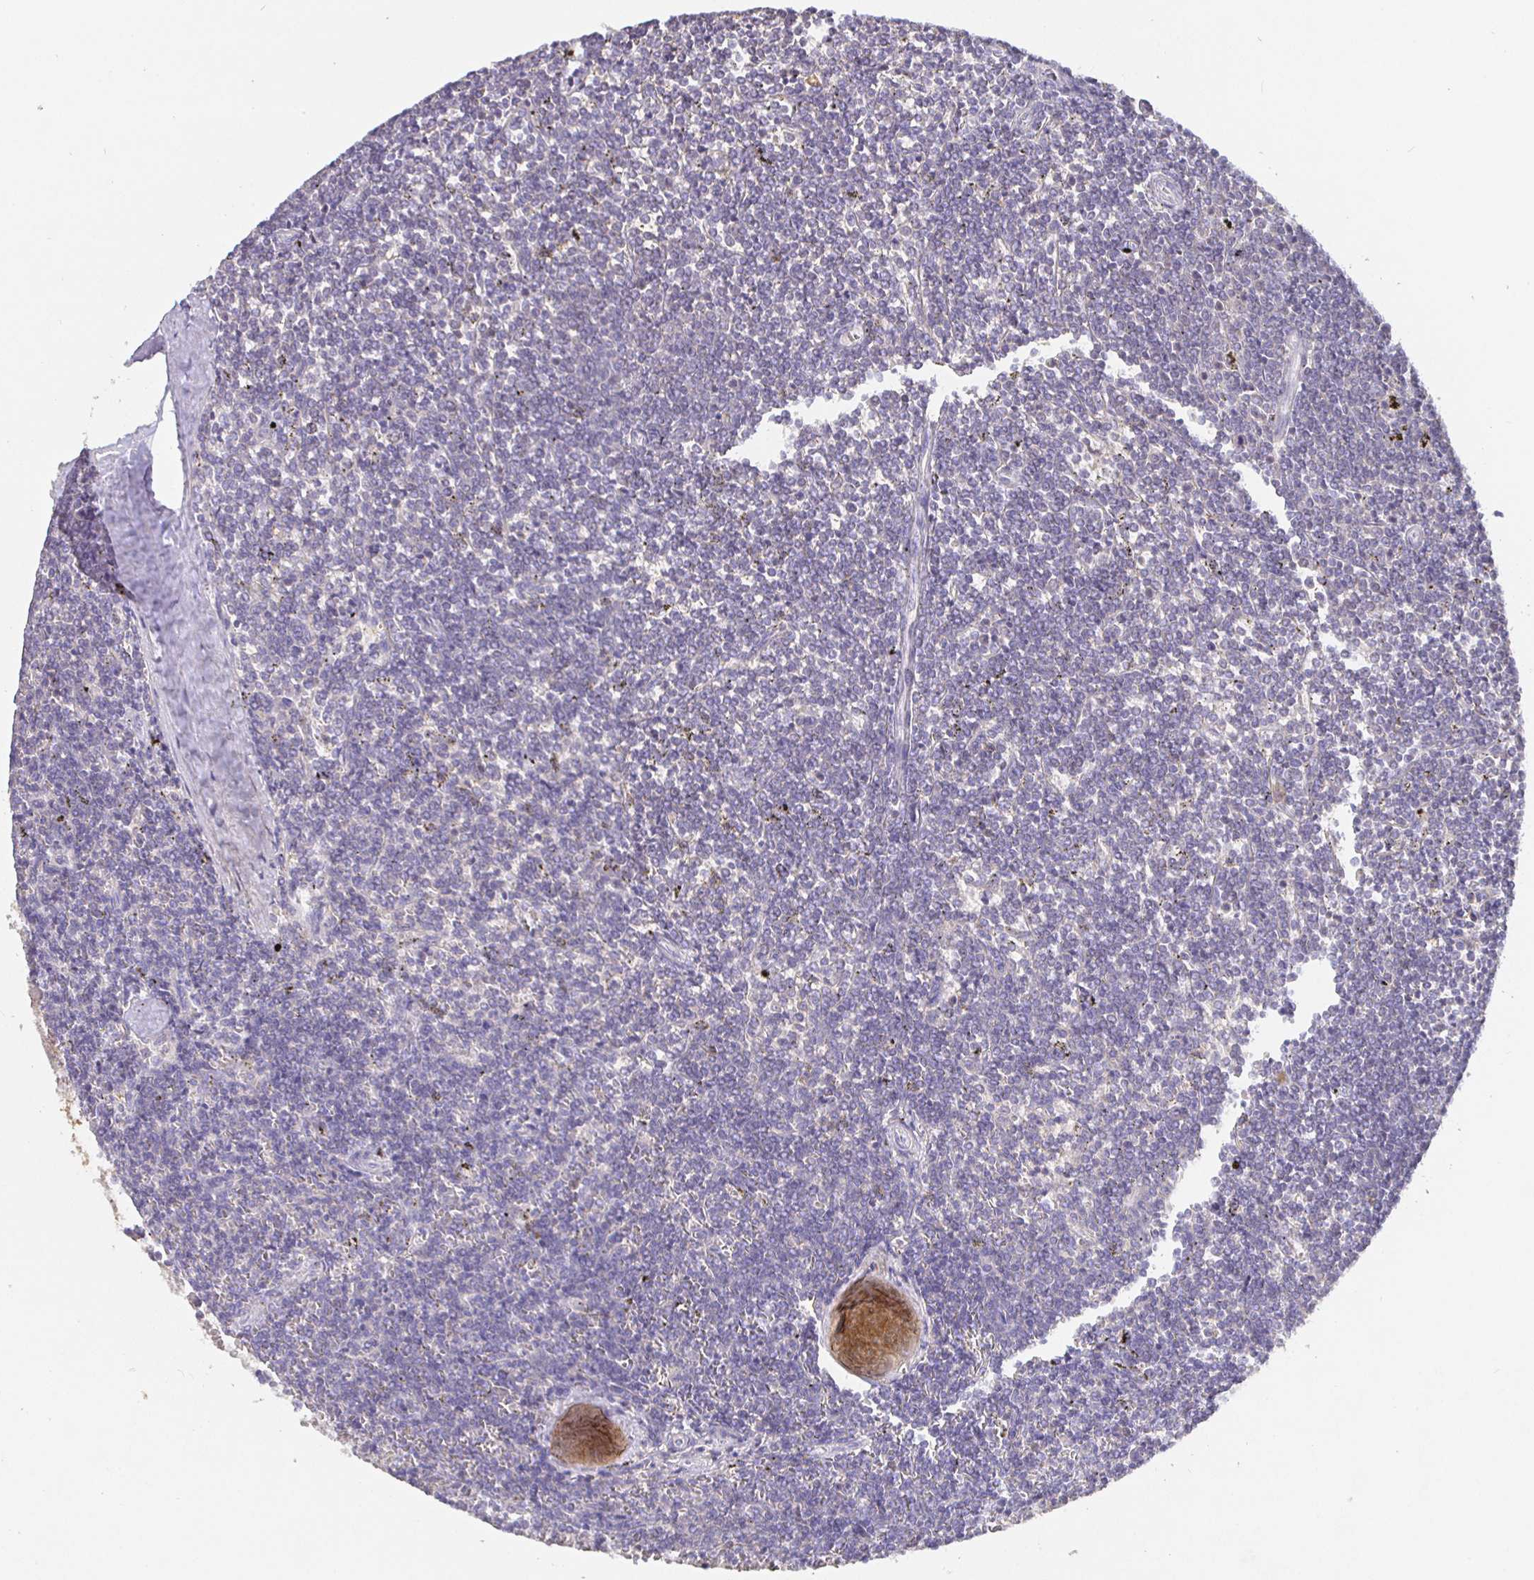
{"staining": {"intensity": "negative", "quantity": "none", "location": "none"}, "tissue": "lymphoma", "cell_type": "Tumor cells", "image_type": "cancer", "snomed": [{"axis": "morphology", "description": "Malignant lymphoma, non-Hodgkin's type, Low grade"}, {"axis": "topography", "description": "Spleen"}], "caption": "Immunohistochemical staining of human malignant lymphoma, non-Hodgkin's type (low-grade) shows no significant positivity in tumor cells.", "gene": "SHISA4", "patient": {"sex": "male", "age": 78}}